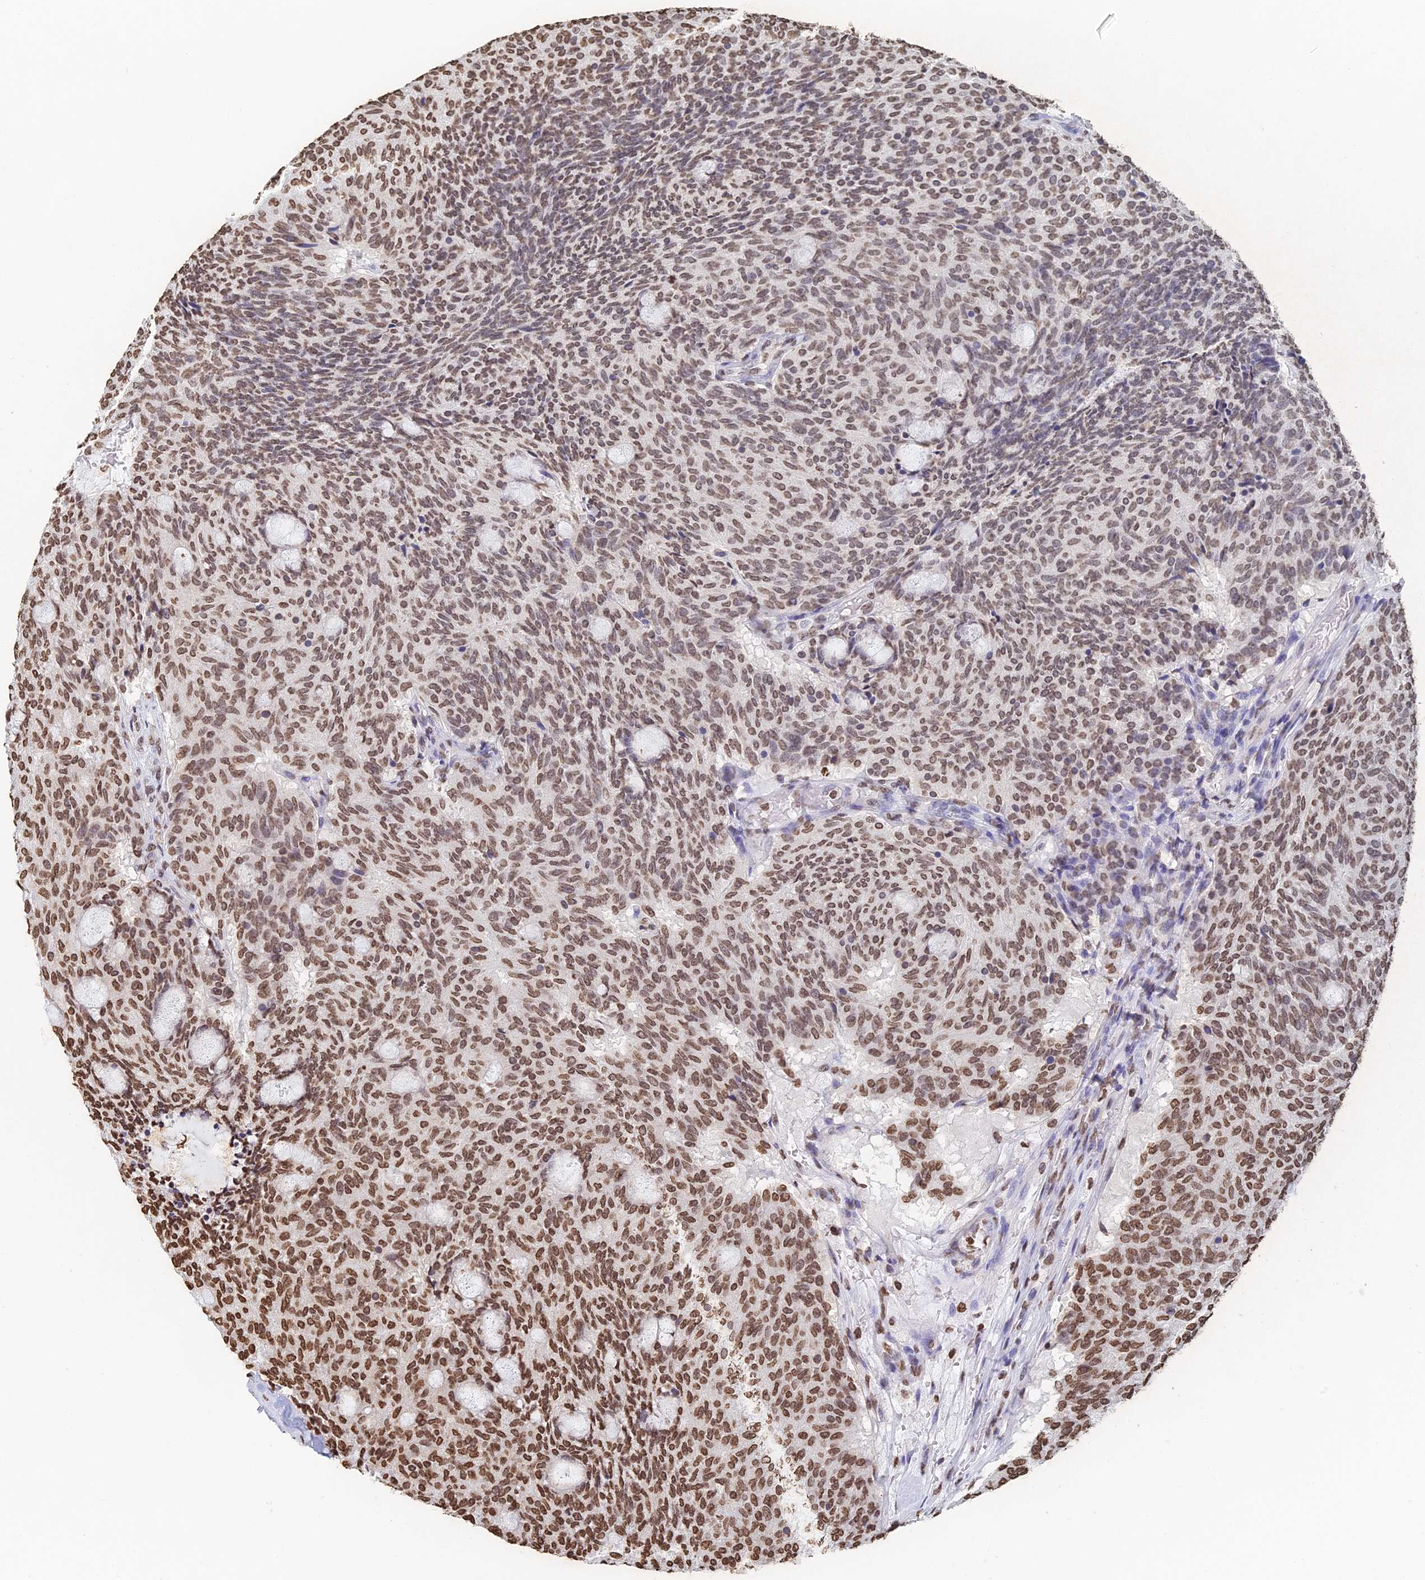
{"staining": {"intensity": "moderate", "quantity": ">75%", "location": "nuclear"}, "tissue": "carcinoid", "cell_type": "Tumor cells", "image_type": "cancer", "snomed": [{"axis": "morphology", "description": "Carcinoid, malignant, NOS"}, {"axis": "topography", "description": "Pancreas"}], "caption": "Approximately >75% of tumor cells in human malignant carcinoid demonstrate moderate nuclear protein staining as visualized by brown immunohistochemical staining.", "gene": "GBP3", "patient": {"sex": "female", "age": 54}}